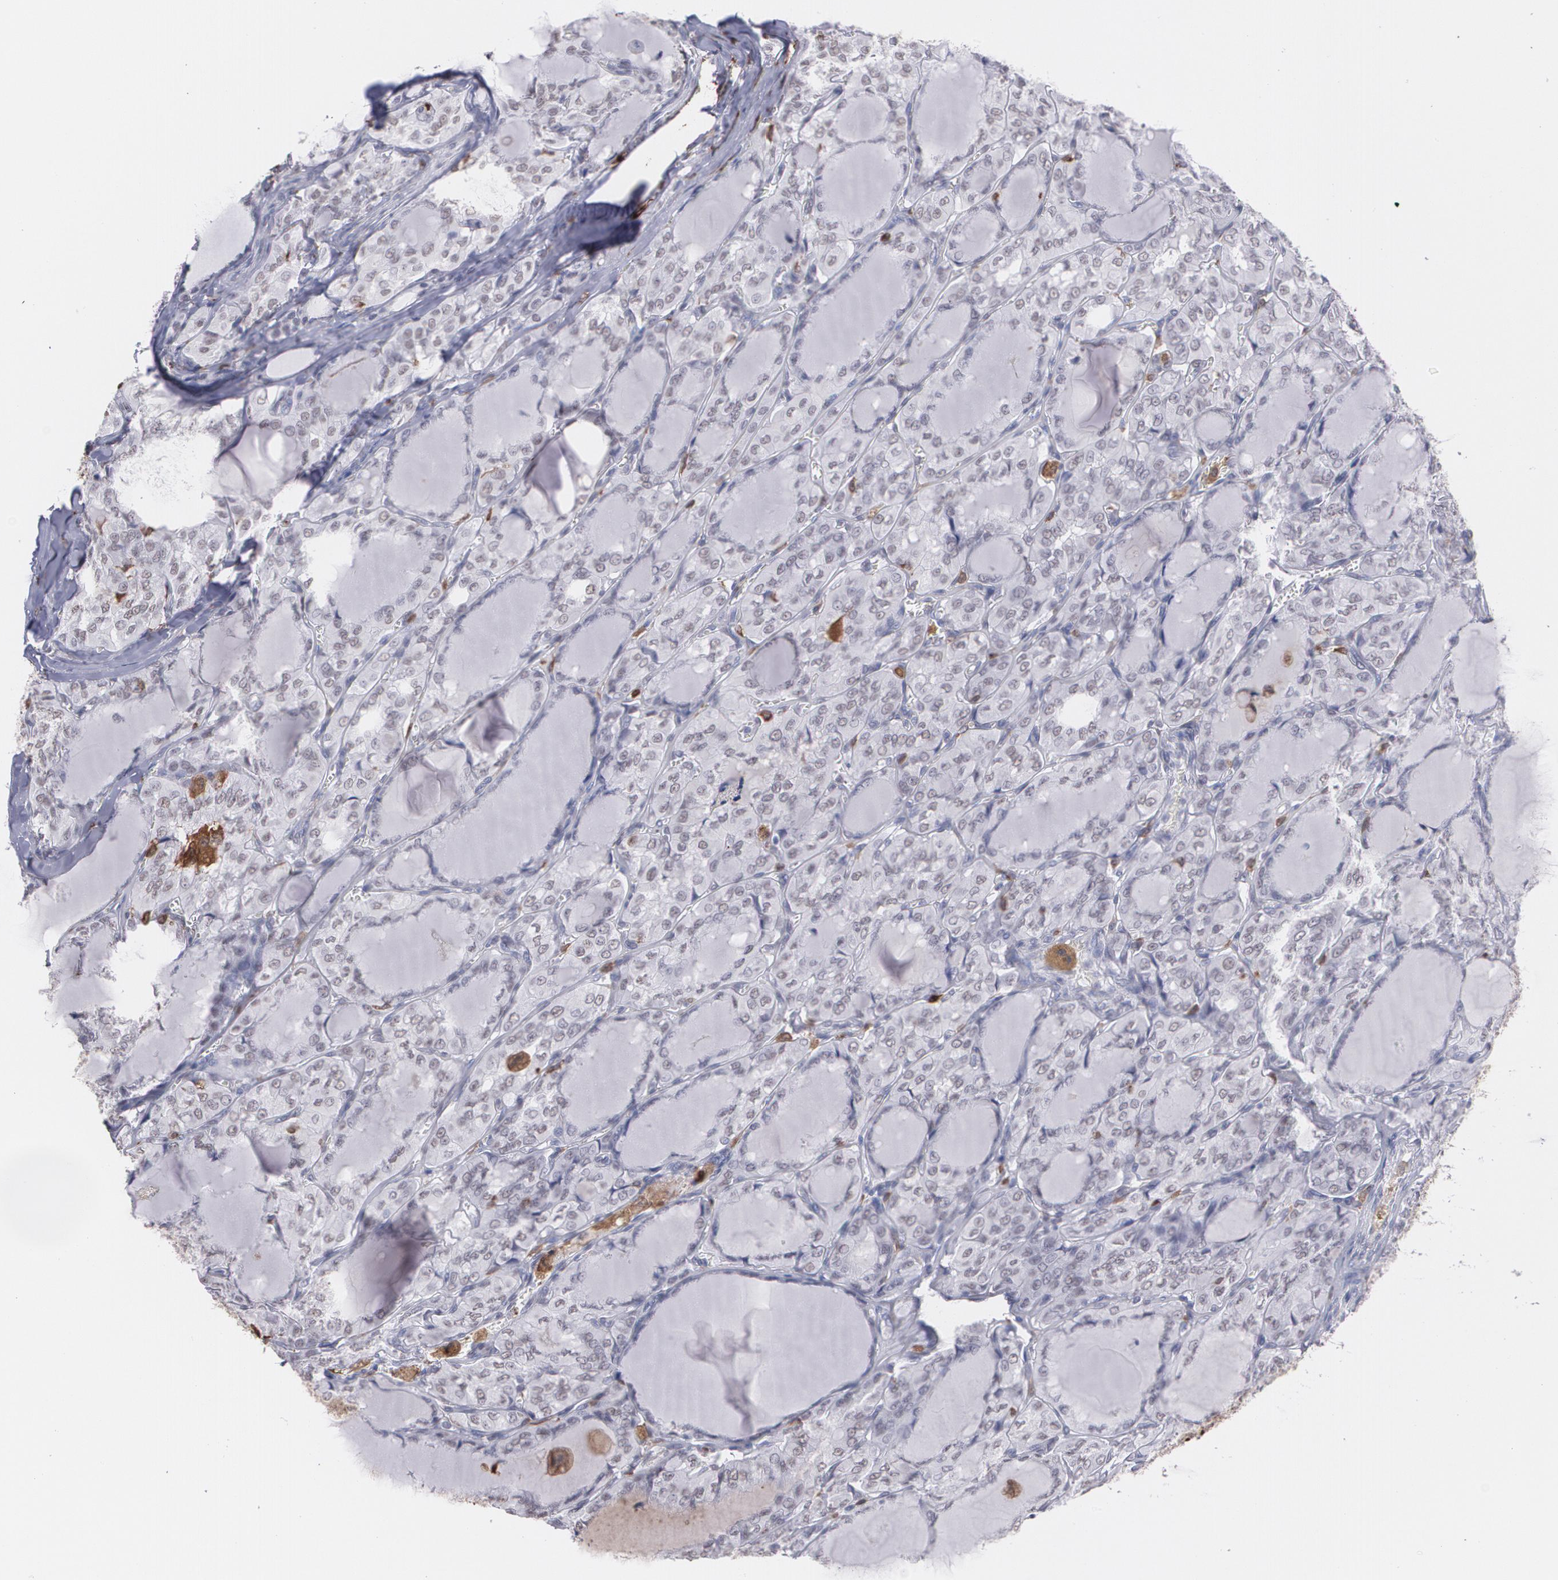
{"staining": {"intensity": "negative", "quantity": "none", "location": "none"}, "tissue": "thyroid cancer", "cell_type": "Tumor cells", "image_type": "cancer", "snomed": [{"axis": "morphology", "description": "Papillary adenocarcinoma, NOS"}, {"axis": "topography", "description": "Thyroid gland"}], "caption": "Immunohistochemistry (IHC) photomicrograph of neoplastic tissue: human thyroid cancer stained with DAB demonstrates no significant protein expression in tumor cells.", "gene": "NCF2", "patient": {"sex": "male", "age": 20}}